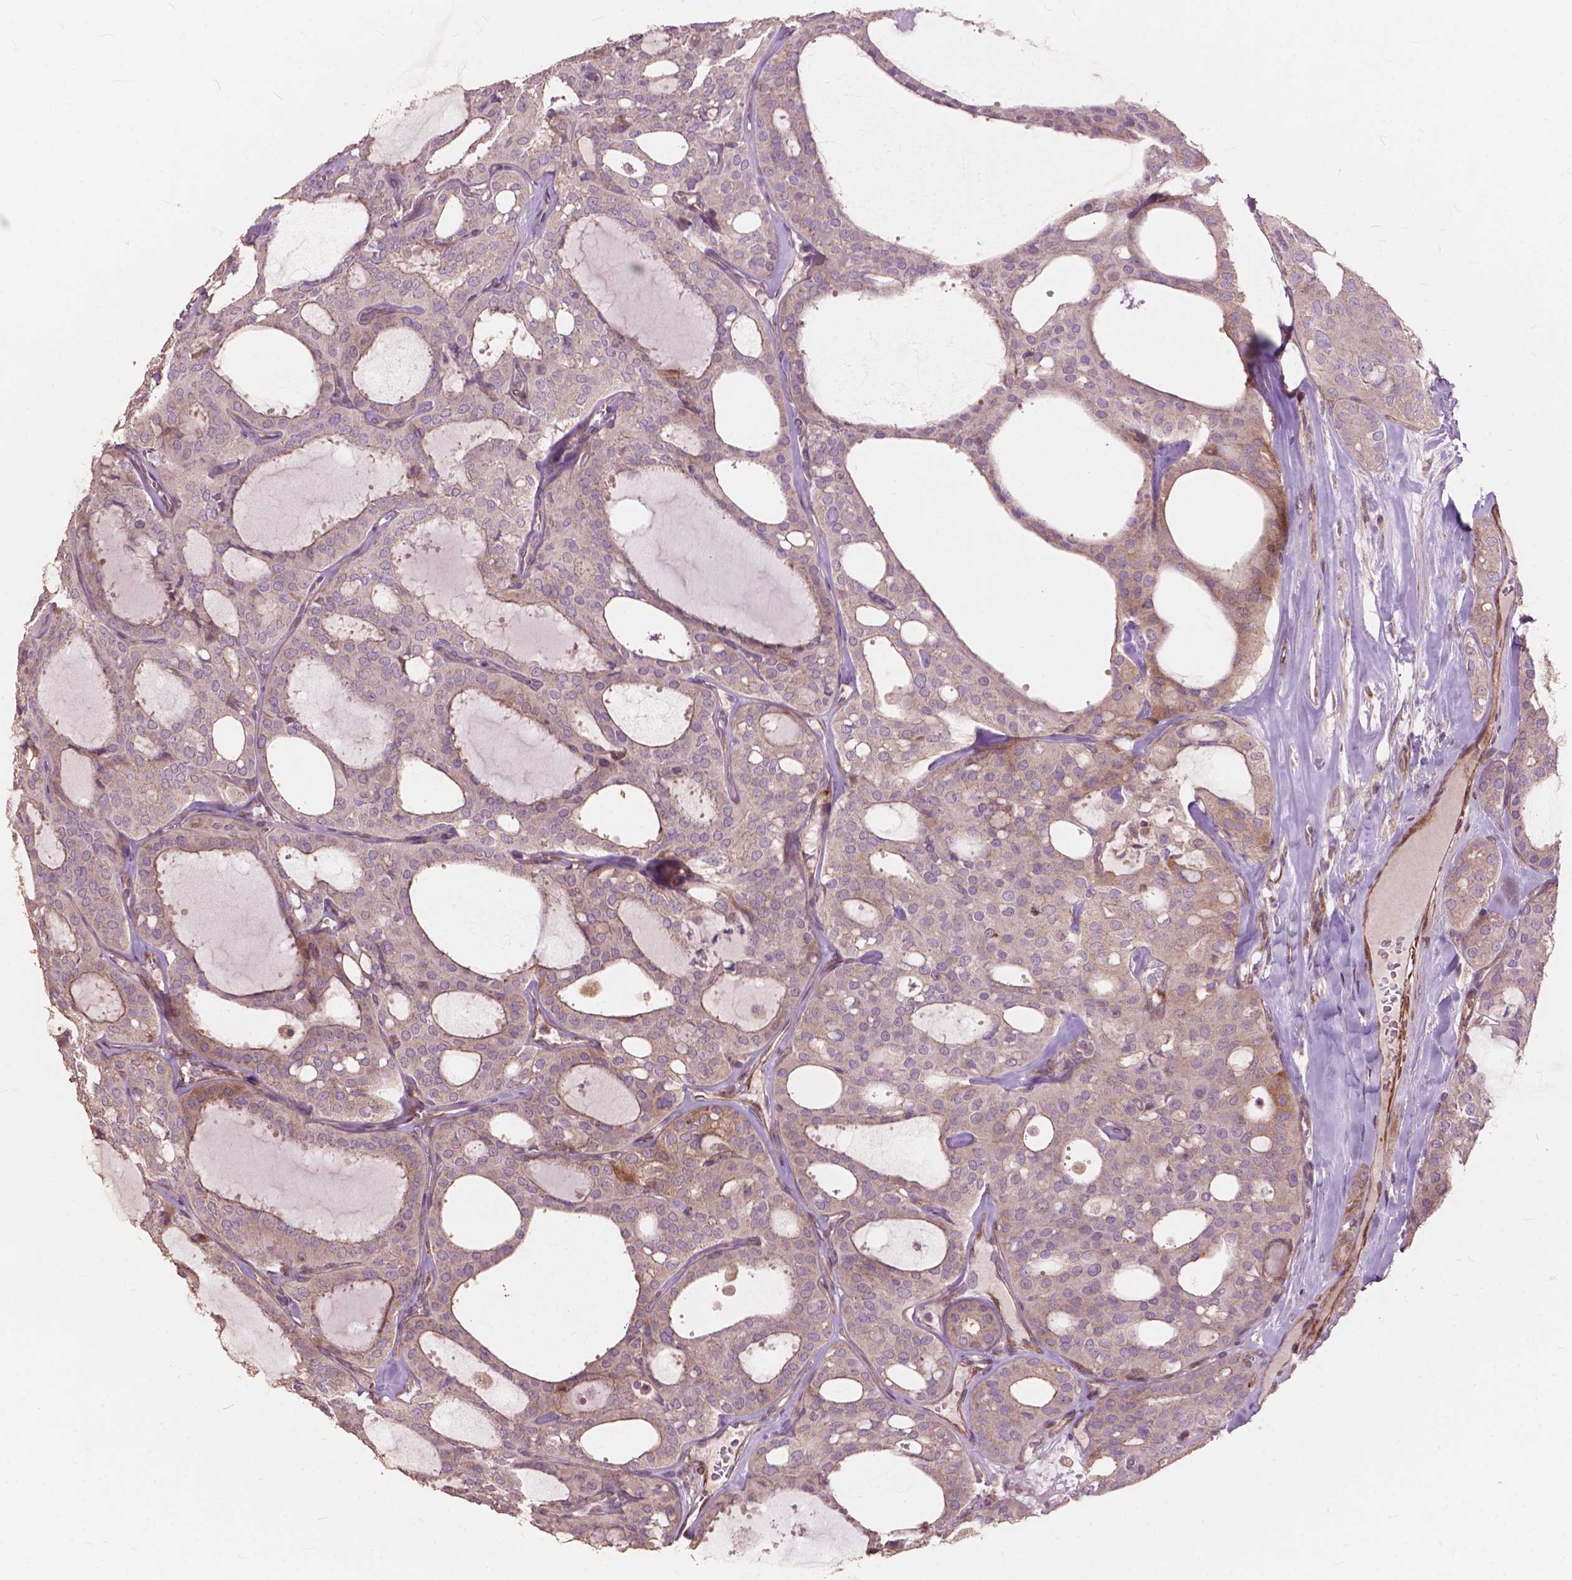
{"staining": {"intensity": "negative", "quantity": "none", "location": "none"}, "tissue": "thyroid cancer", "cell_type": "Tumor cells", "image_type": "cancer", "snomed": [{"axis": "morphology", "description": "Follicular adenoma carcinoma, NOS"}, {"axis": "topography", "description": "Thyroid gland"}], "caption": "Micrograph shows no protein expression in tumor cells of follicular adenoma carcinoma (thyroid) tissue.", "gene": "FNIP1", "patient": {"sex": "male", "age": 75}}